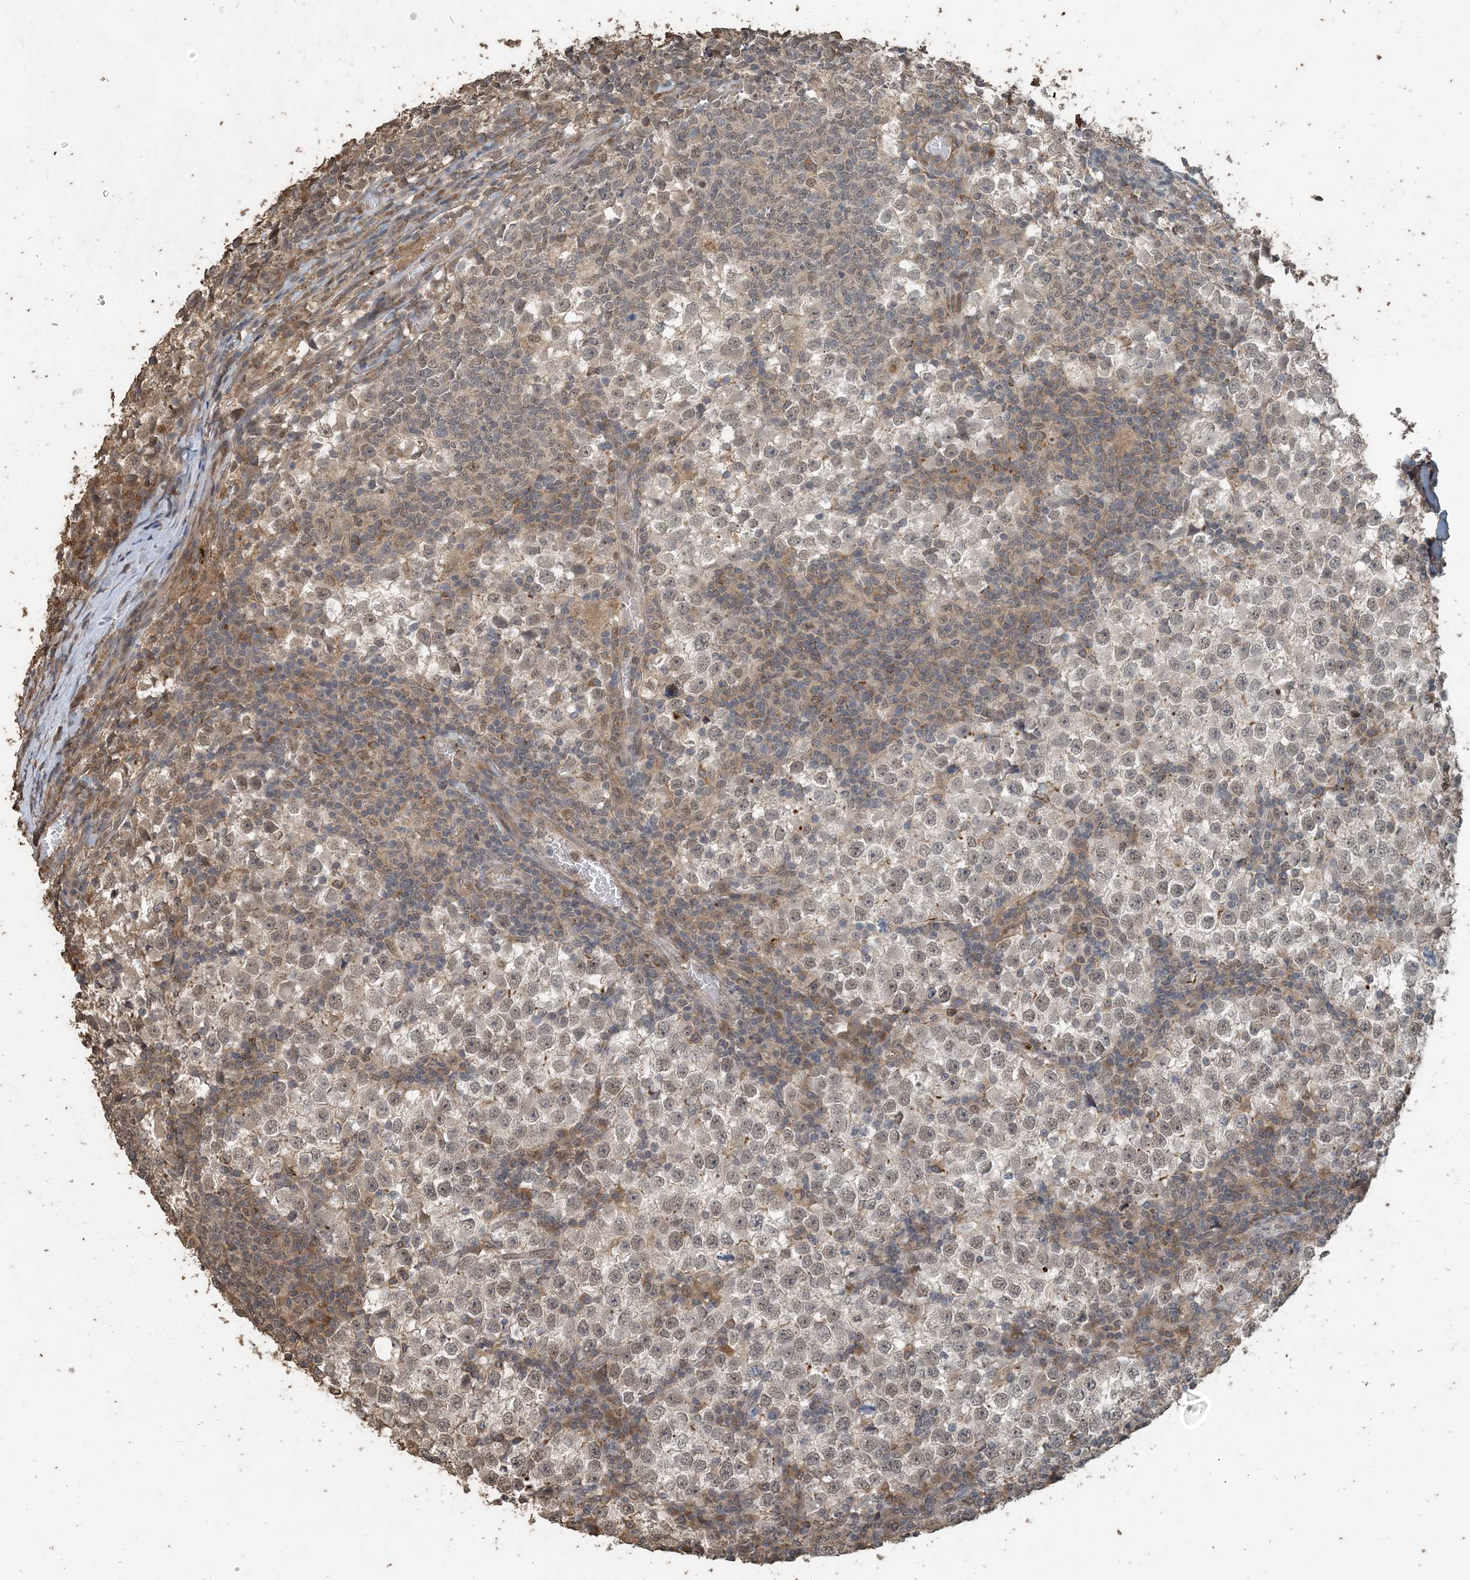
{"staining": {"intensity": "weak", "quantity": "<25%", "location": "nuclear"}, "tissue": "testis cancer", "cell_type": "Tumor cells", "image_type": "cancer", "snomed": [{"axis": "morphology", "description": "Seminoma, NOS"}, {"axis": "topography", "description": "Testis"}], "caption": "Human testis cancer (seminoma) stained for a protein using immunohistochemistry displays no positivity in tumor cells.", "gene": "ZC3H12A", "patient": {"sex": "male", "age": 65}}